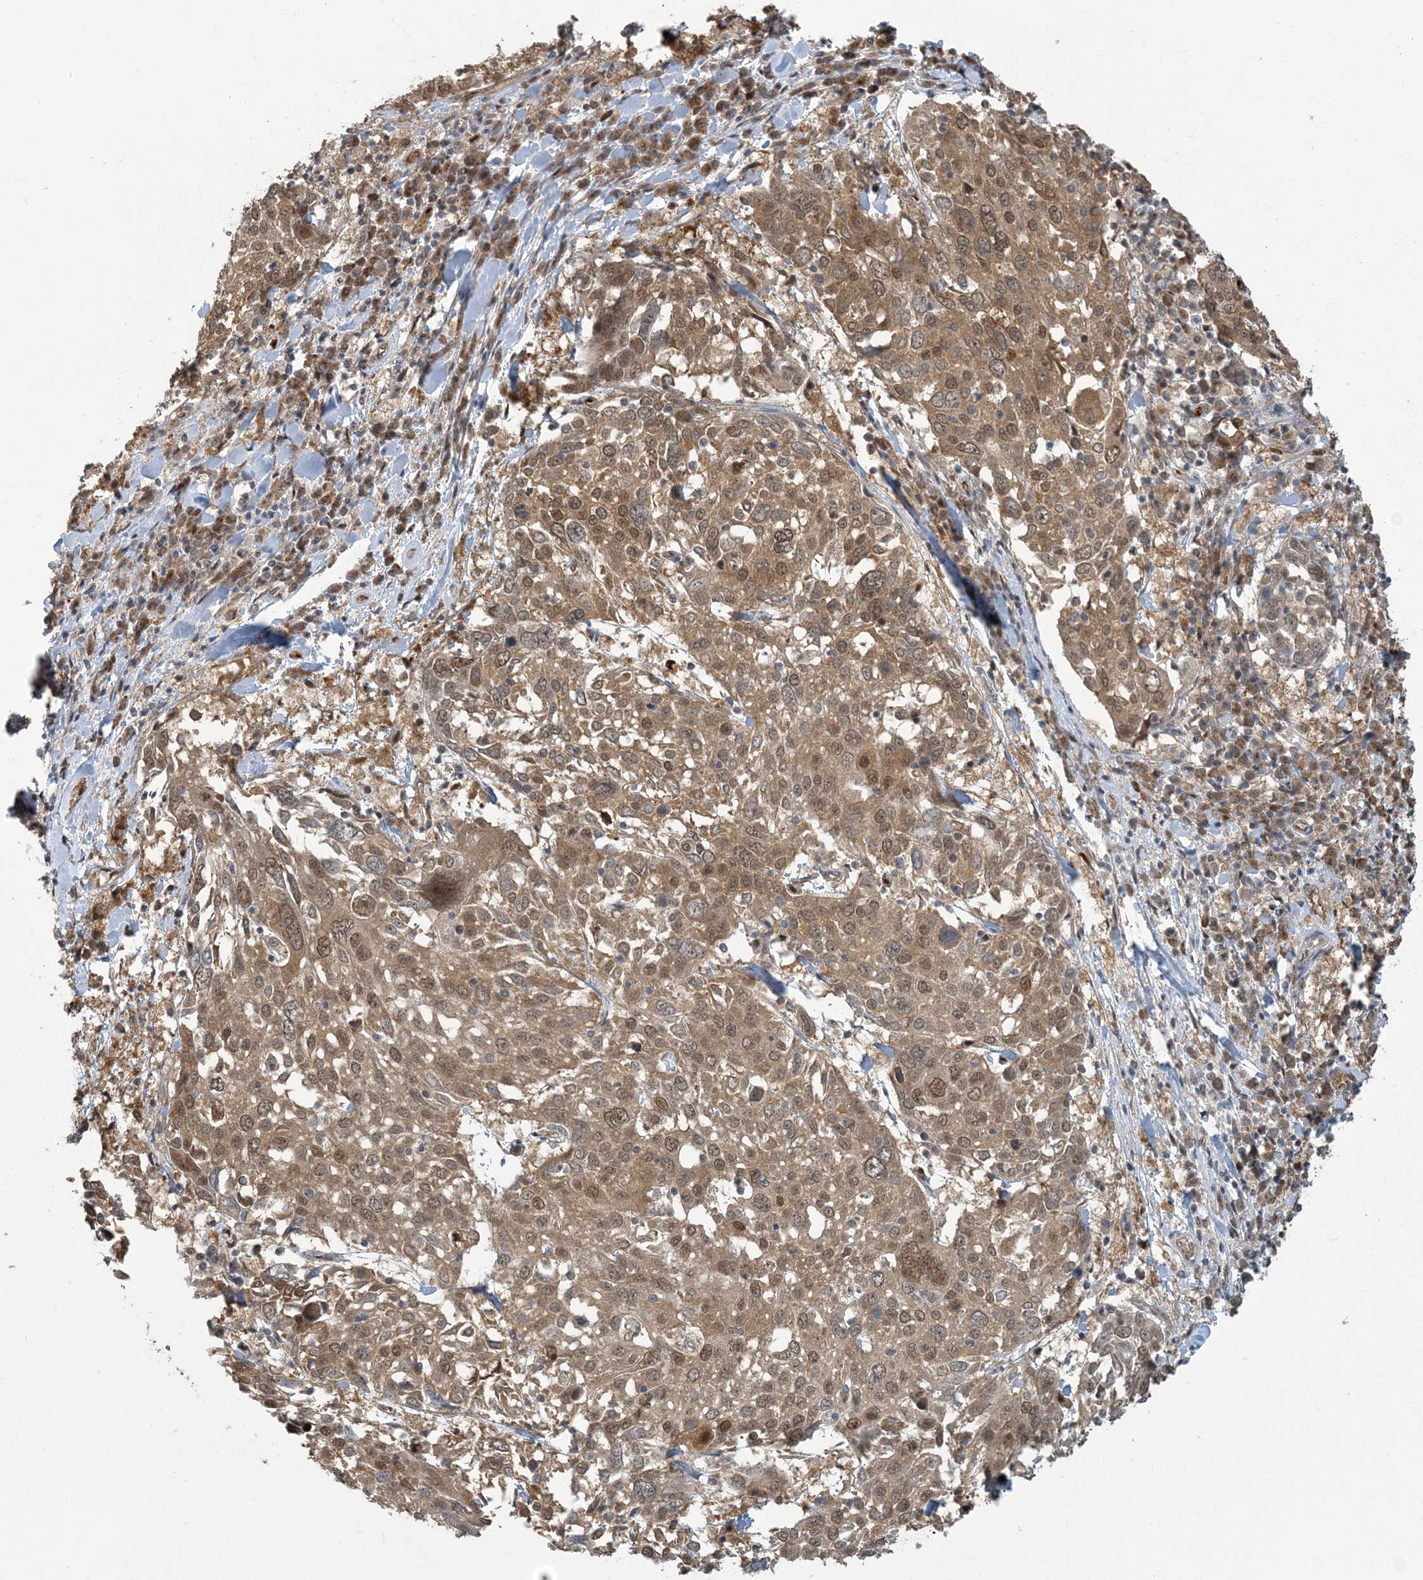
{"staining": {"intensity": "moderate", "quantity": ">75%", "location": "cytoplasmic/membranous,nuclear"}, "tissue": "lung cancer", "cell_type": "Tumor cells", "image_type": "cancer", "snomed": [{"axis": "morphology", "description": "Squamous cell carcinoma, NOS"}, {"axis": "topography", "description": "Lung"}], "caption": "About >75% of tumor cells in squamous cell carcinoma (lung) reveal moderate cytoplasmic/membranous and nuclear protein staining as visualized by brown immunohistochemical staining.", "gene": "ERI2", "patient": {"sex": "male", "age": 65}}